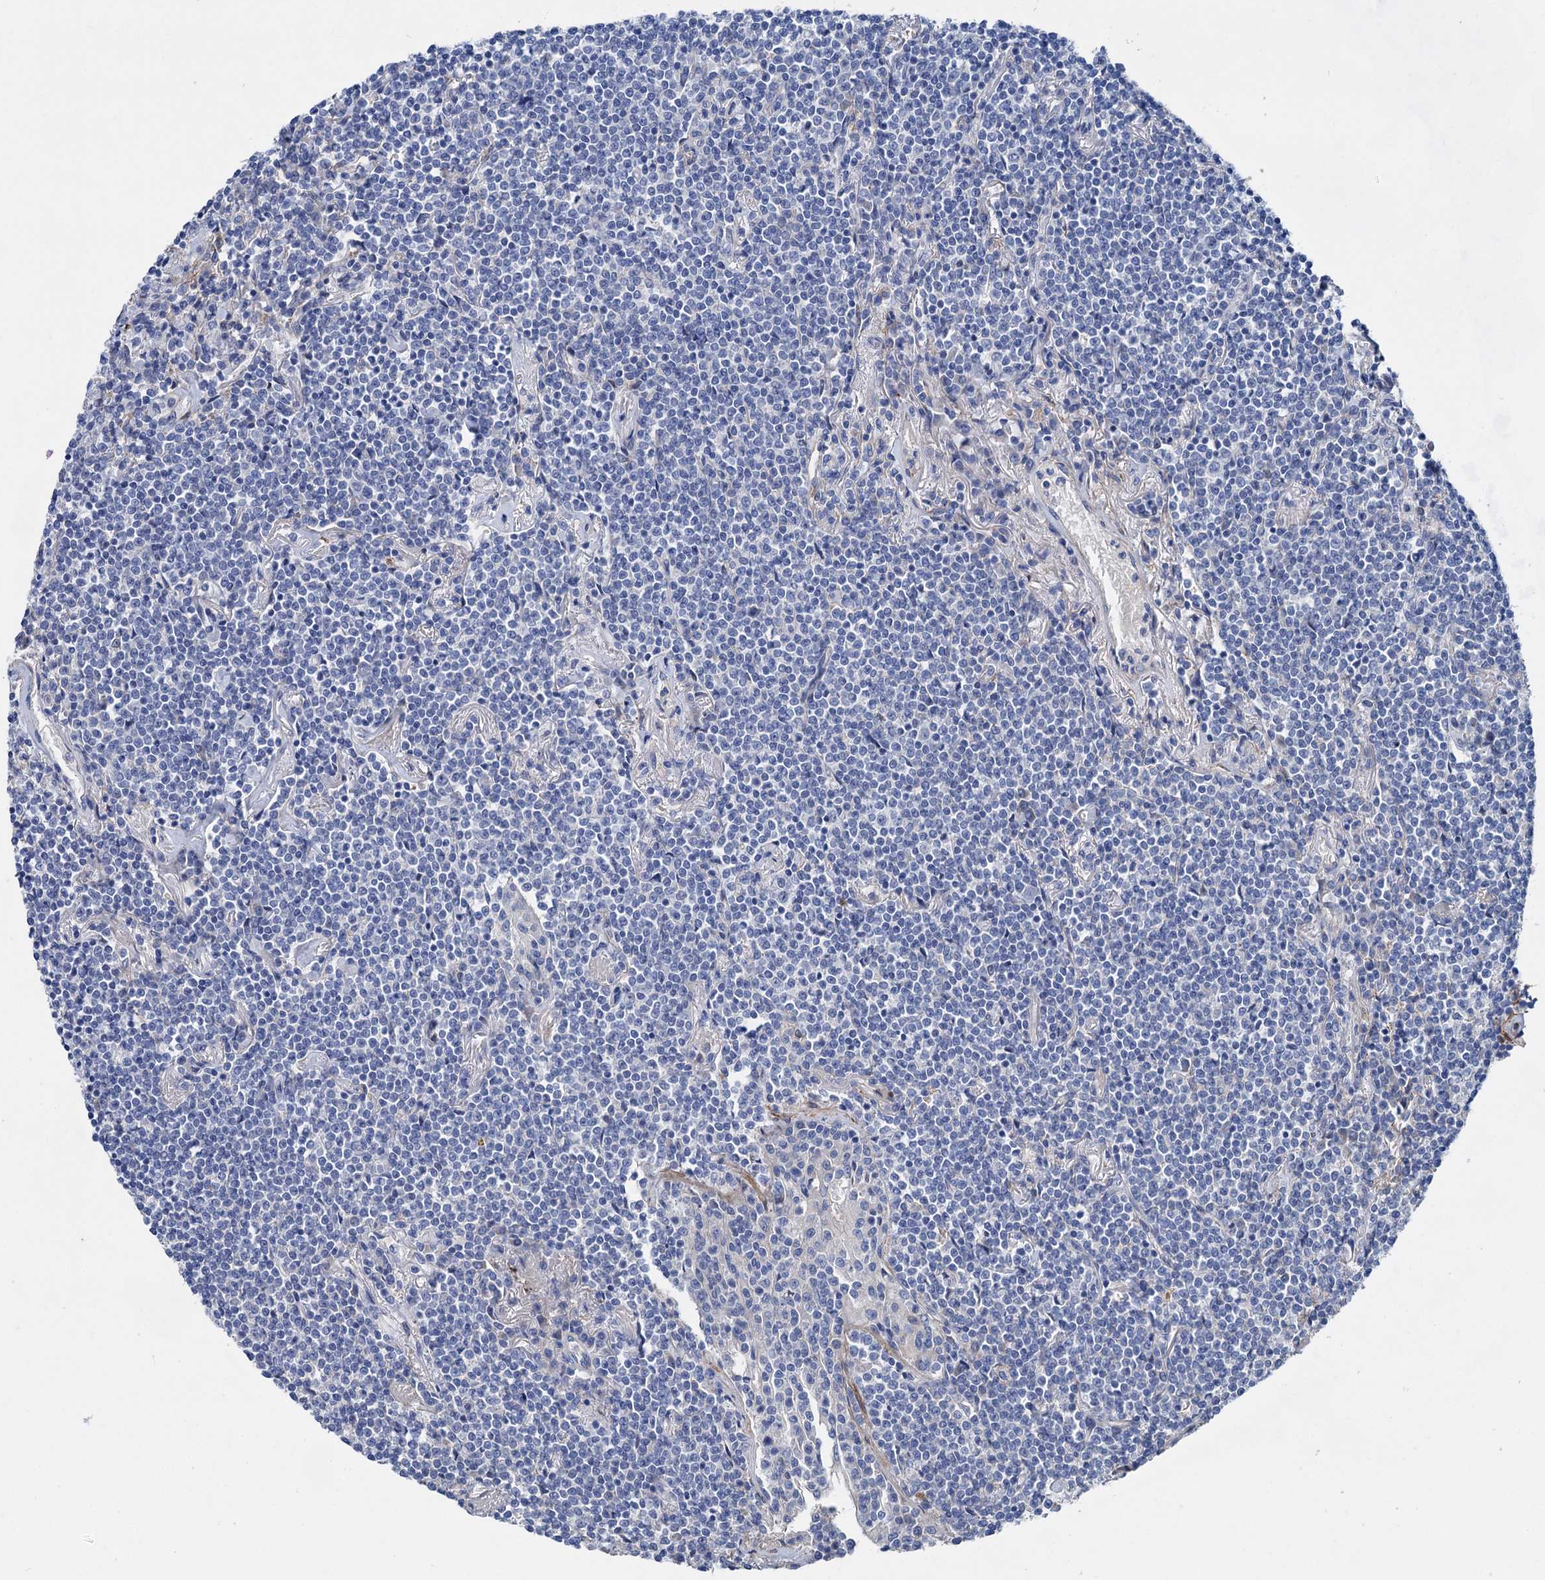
{"staining": {"intensity": "negative", "quantity": "none", "location": "none"}, "tissue": "lymphoma", "cell_type": "Tumor cells", "image_type": "cancer", "snomed": [{"axis": "morphology", "description": "Malignant lymphoma, non-Hodgkin's type, Low grade"}, {"axis": "topography", "description": "Lung"}], "caption": "Immunohistochemistry histopathology image of neoplastic tissue: lymphoma stained with DAB (3,3'-diaminobenzidine) demonstrates no significant protein expression in tumor cells.", "gene": "GPR155", "patient": {"sex": "female", "age": 71}}